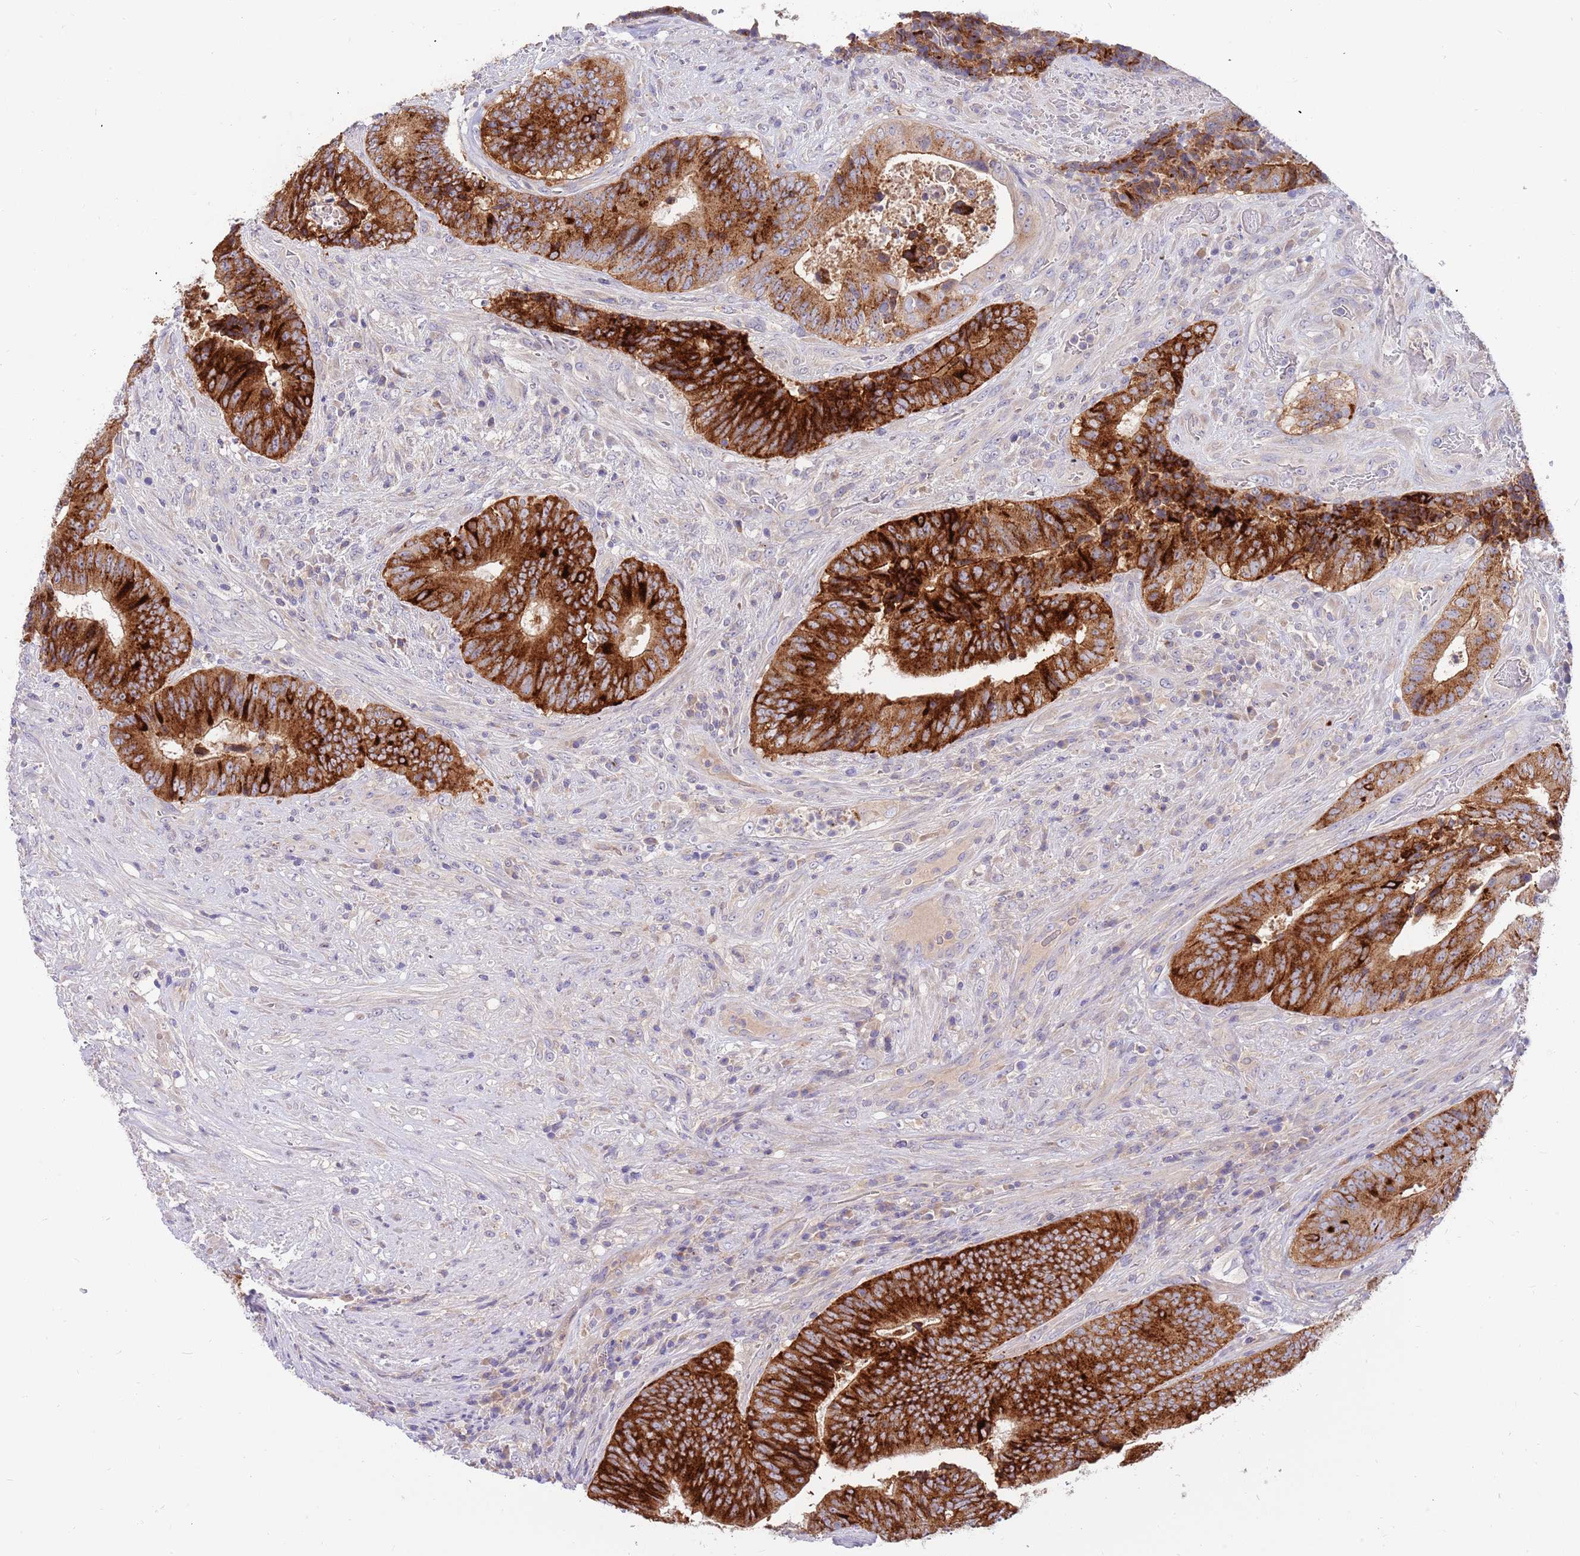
{"staining": {"intensity": "strong", "quantity": ">75%", "location": "cytoplasmic/membranous"}, "tissue": "colorectal cancer", "cell_type": "Tumor cells", "image_type": "cancer", "snomed": [{"axis": "morphology", "description": "Adenocarcinoma, NOS"}, {"axis": "topography", "description": "Rectum"}], "caption": "Human colorectal adenocarcinoma stained with a protein marker shows strong staining in tumor cells.", "gene": "BORCS5", "patient": {"sex": "male", "age": 72}}